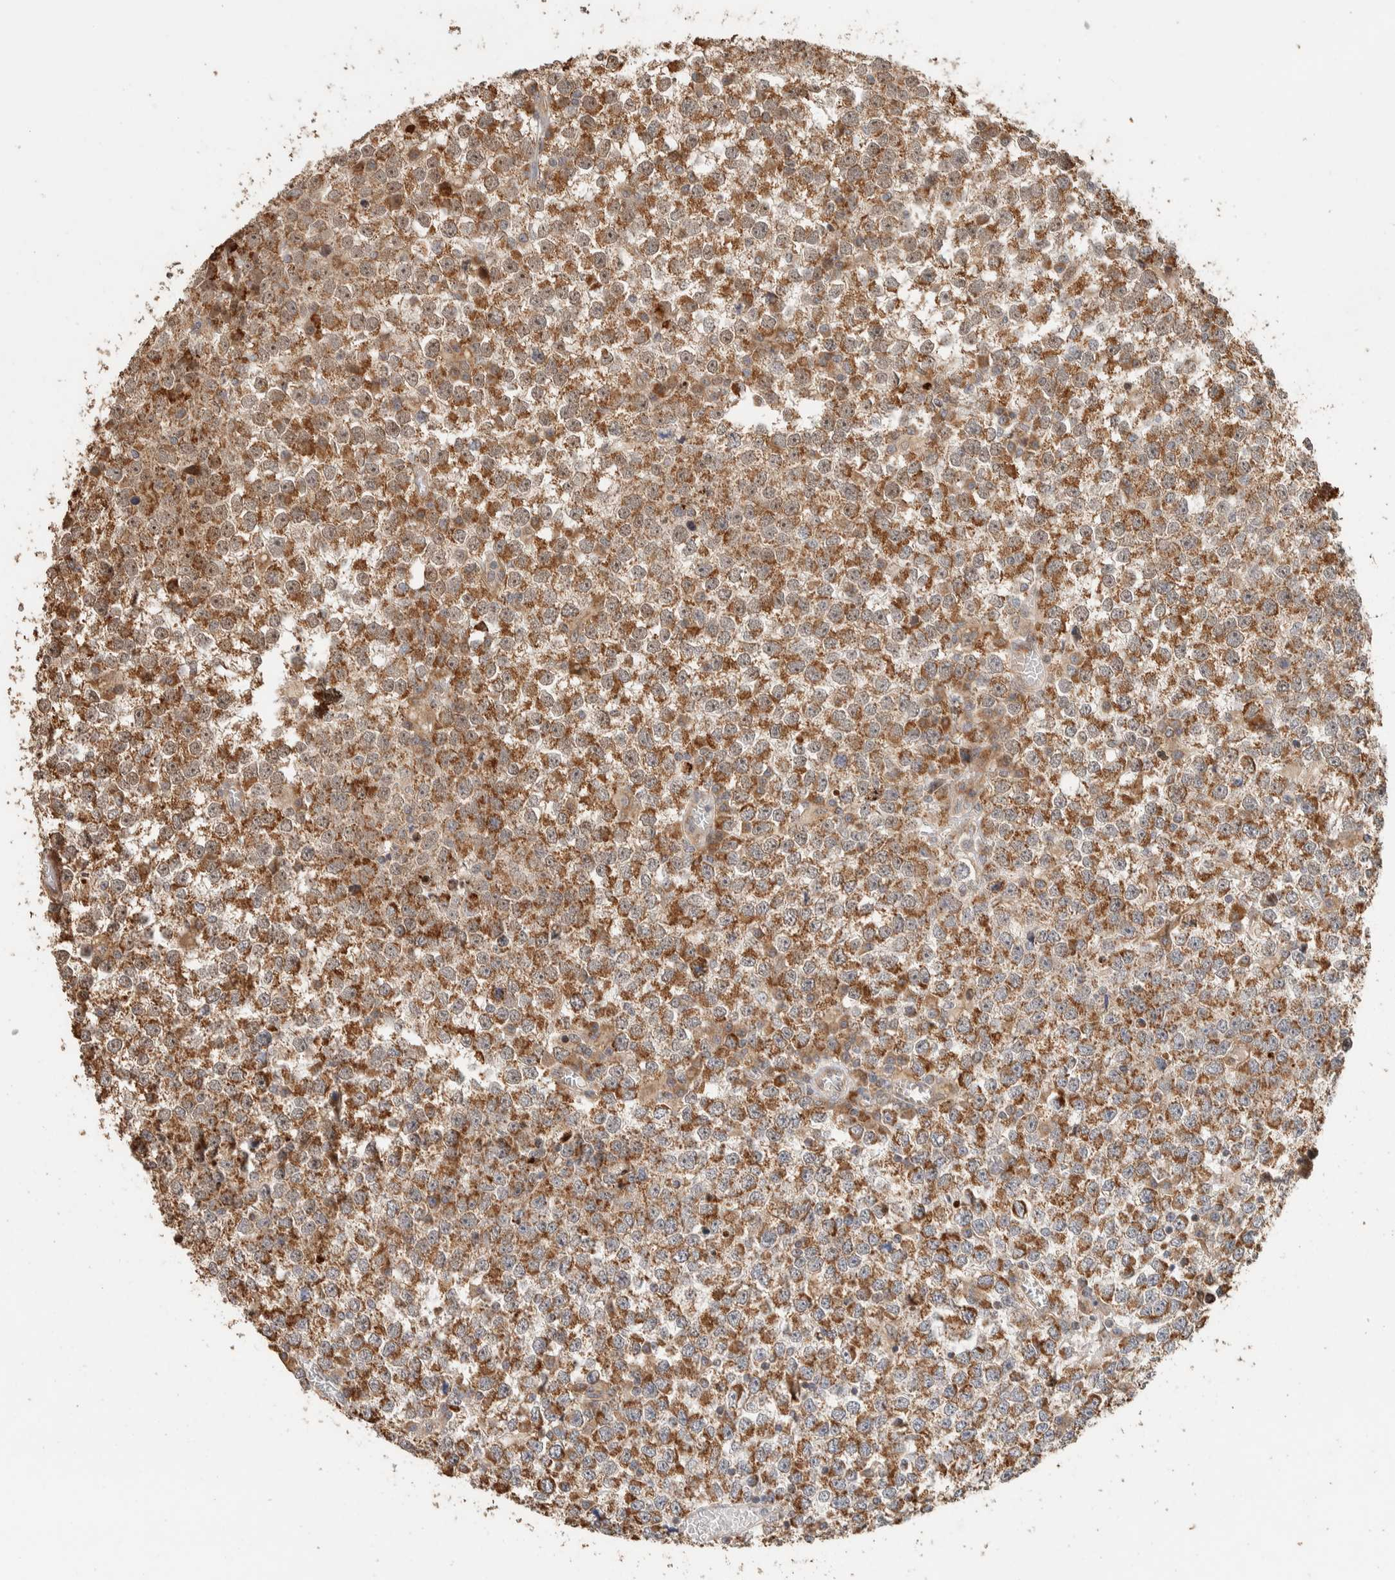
{"staining": {"intensity": "moderate", "quantity": ">75%", "location": "cytoplasmic/membranous"}, "tissue": "testis cancer", "cell_type": "Tumor cells", "image_type": "cancer", "snomed": [{"axis": "morphology", "description": "Seminoma, NOS"}, {"axis": "topography", "description": "Testis"}], "caption": "Testis cancer (seminoma) tissue shows moderate cytoplasmic/membranous positivity in about >75% of tumor cells, visualized by immunohistochemistry.", "gene": "KIF9", "patient": {"sex": "male", "age": 65}}